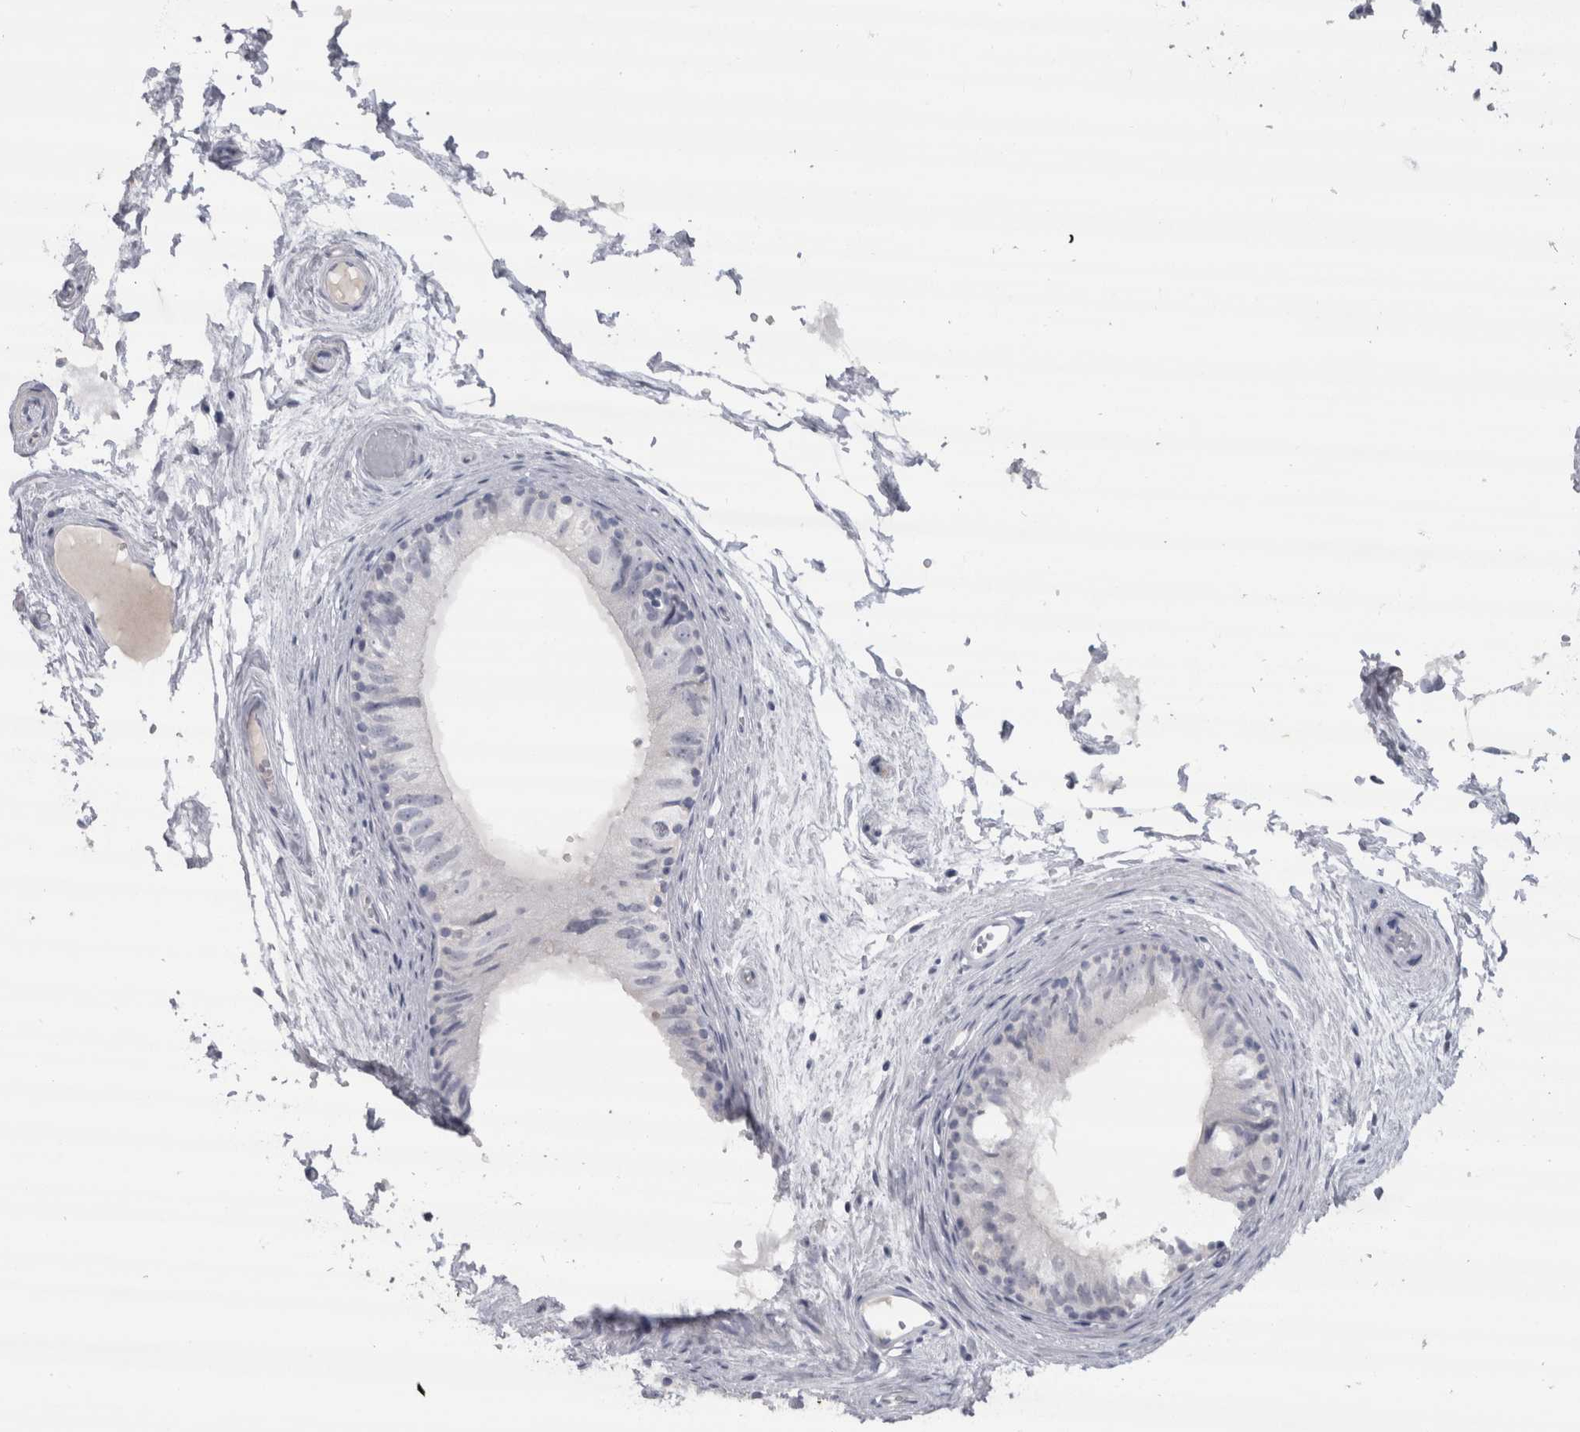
{"staining": {"intensity": "negative", "quantity": "none", "location": "none"}, "tissue": "epididymis", "cell_type": "Glandular cells", "image_type": "normal", "snomed": [{"axis": "morphology", "description": "Normal tissue, NOS"}, {"axis": "topography", "description": "Epididymis"}], "caption": "This is an immunohistochemistry photomicrograph of normal epididymis. There is no expression in glandular cells.", "gene": "CDH17", "patient": {"sex": "male", "age": 79}}